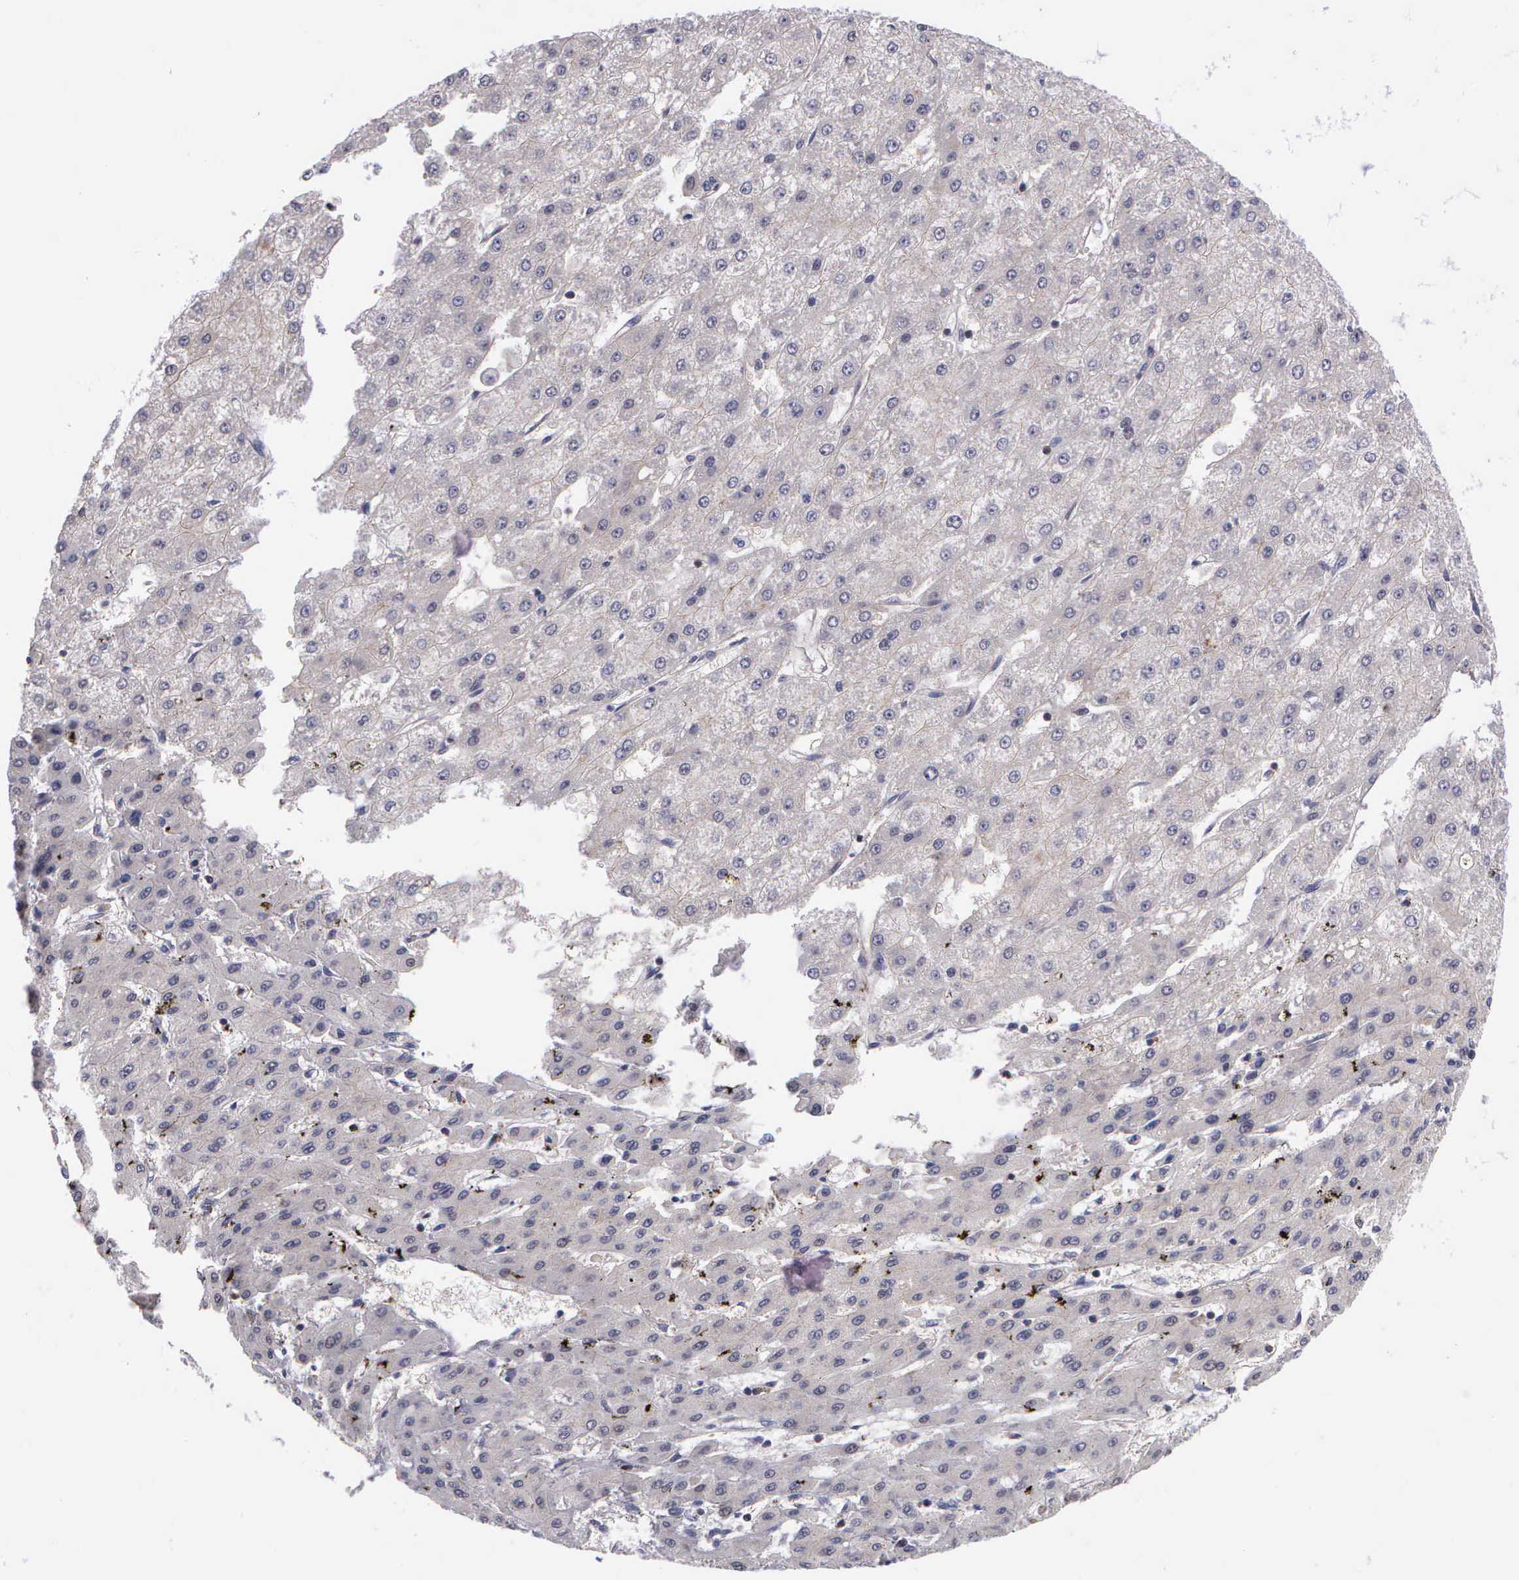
{"staining": {"intensity": "moderate", "quantity": "25%-75%", "location": "cytoplasmic/membranous"}, "tissue": "liver cancer", "cell_type": "Tumor cells", "image_type": "cancer", "snomed": [{"axis": "morphology", "description": "Carcinoma, Hepatocellular, NOS"}, {"axis": "topography", "description": "Liver"}], "caption": "Liver cancer (hepatocellular carcinoma) stained for a protein (brown) exhibits moderate cytoplasmic/membranous positive expression in approximately 25%-75% of tumor cells.", "gene": "MICAL3", "patient": {"sex": "female", "age": 52}}